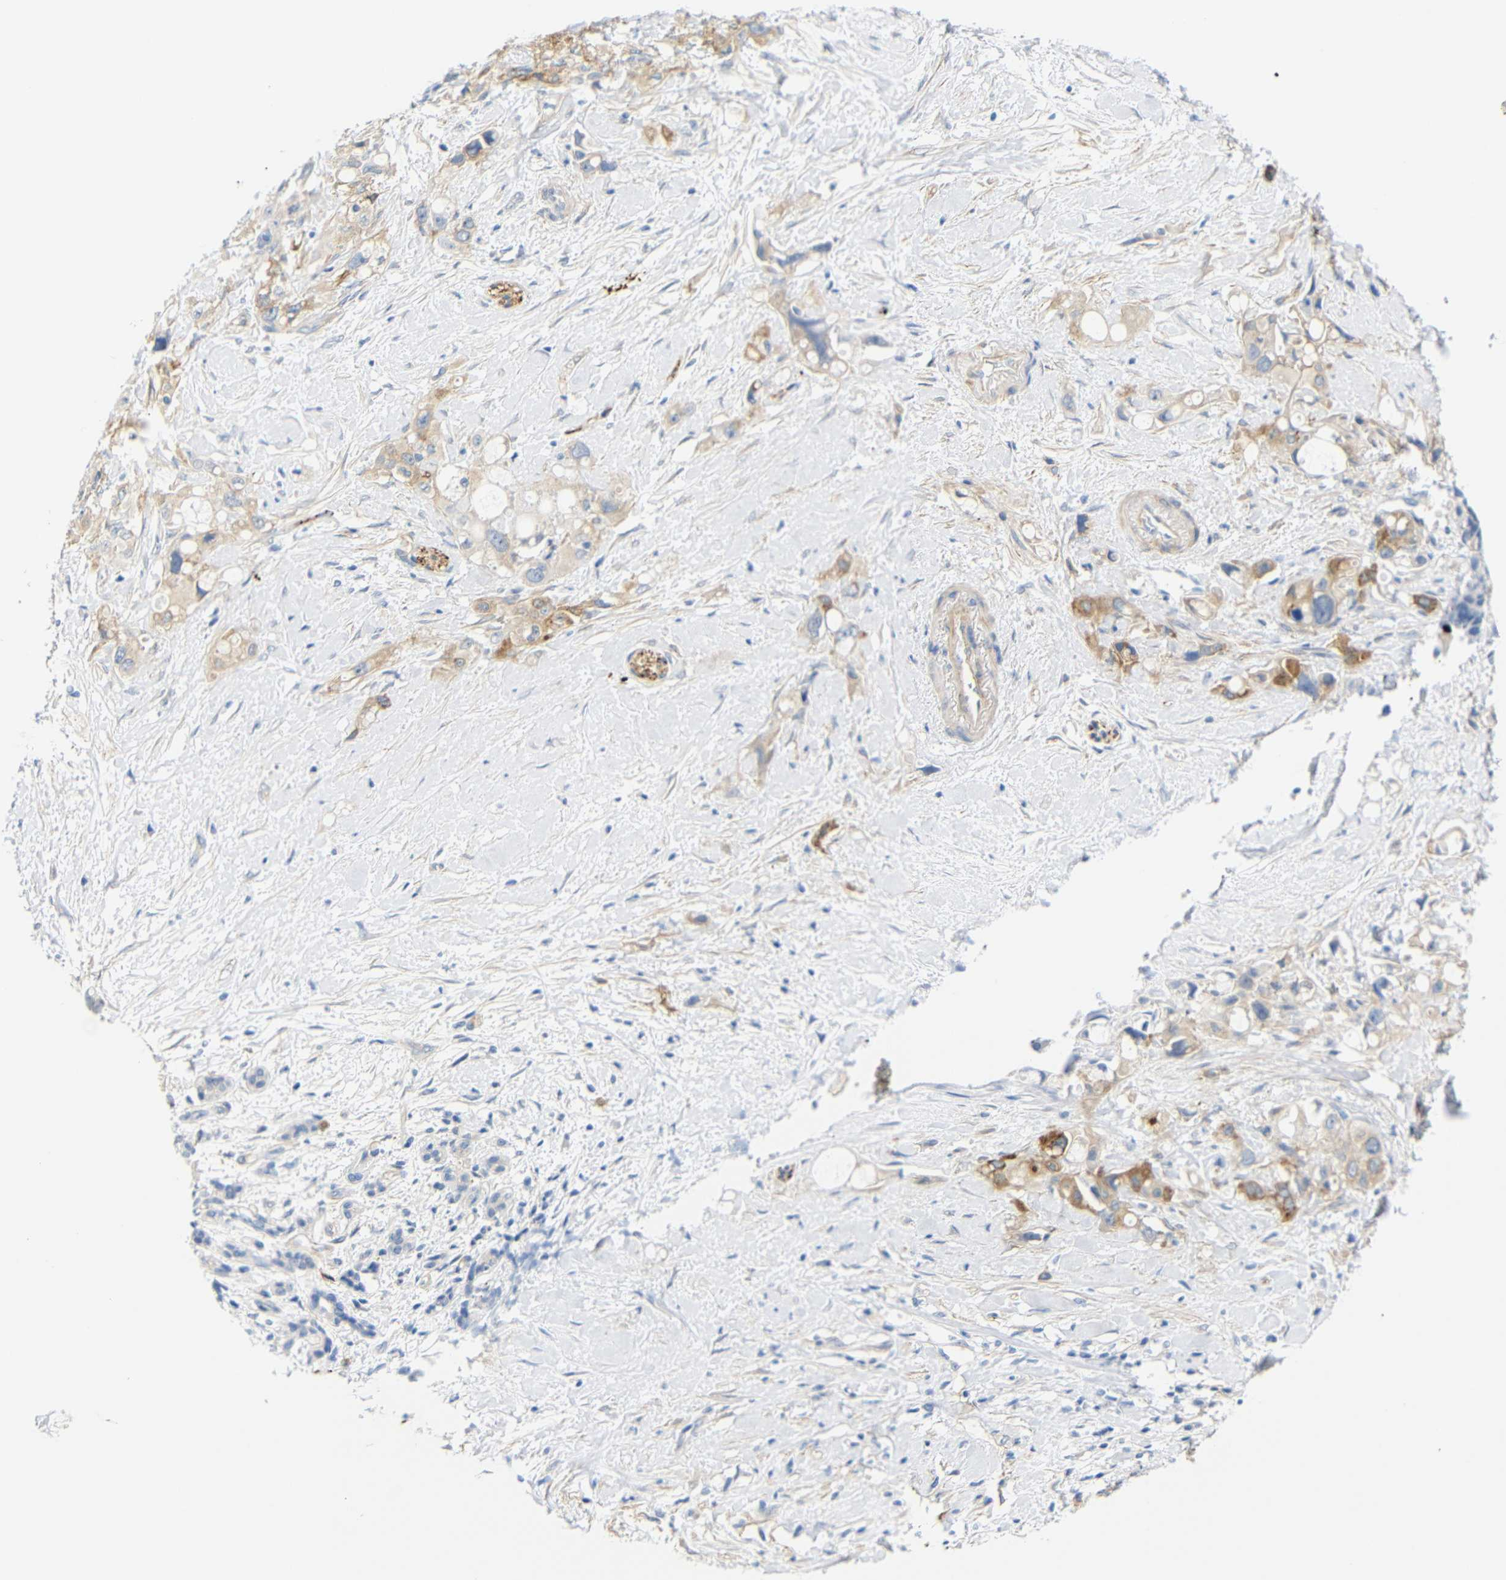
{"staining": {"intensity": "weak", "quantity": ">75%", "location": "cytoplasmic/membranous"}, "tissue": "pancreatic cancer", "cell_type": "Tumor cells", "image_type": "cancer", "snomed": [{"axis": "morphology", "description": "Adenocarcinoma, NOS"}, {"axis": "topography", "description": "Pancreas"}], "caption": "Adenocarcinoma (pancreatic) stained for a protein reveals weak cytoplasmic/membranous positivity in tumor cells.", "gene": "STMN3", "patient": {"sex": "female", "age": 56}}